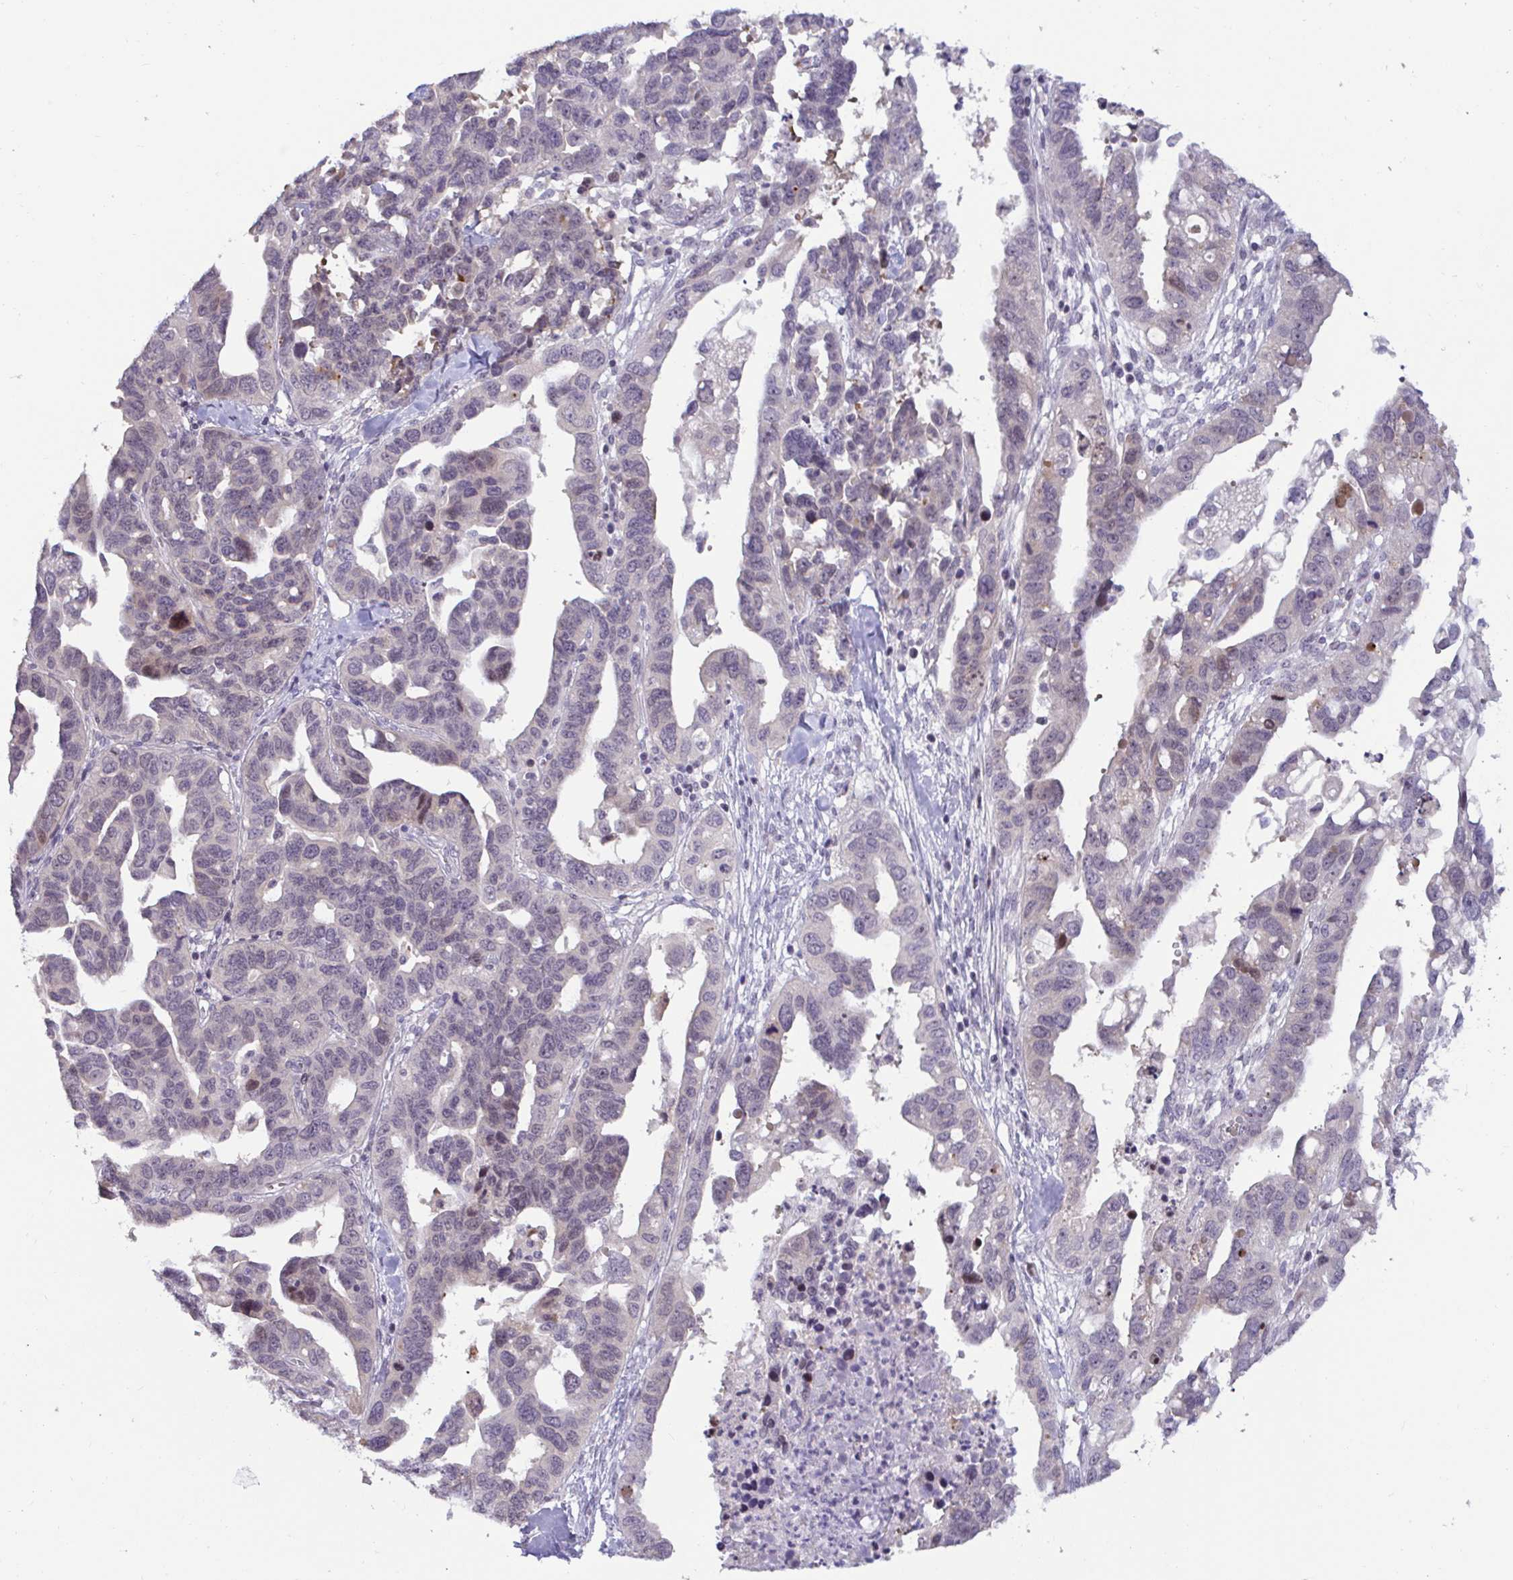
{"staining": {"intensity": "negative", "quantity": "none", "location": "none"}, "tissue": "ovarian cancer", "cell_type": "Tumor cells", "image_type": "cancer", "snomed": [{"axis": "morphology", "description": "Cystadenocarcinoma, serous, NOS"}, {"axis": "topography", "description": "Ovary"}], "caption": "A high-resolution image shows immunohistochemistry (IHC) staining of ovarian cancer, which exhibits no significant staining in tumor cells. (DAB (3,3'-diaminobenzidine) immunohistochemistry (IHC), high magnification).", "gene": "GSTM1", "patient": {"sex": "female", "age": 69}}